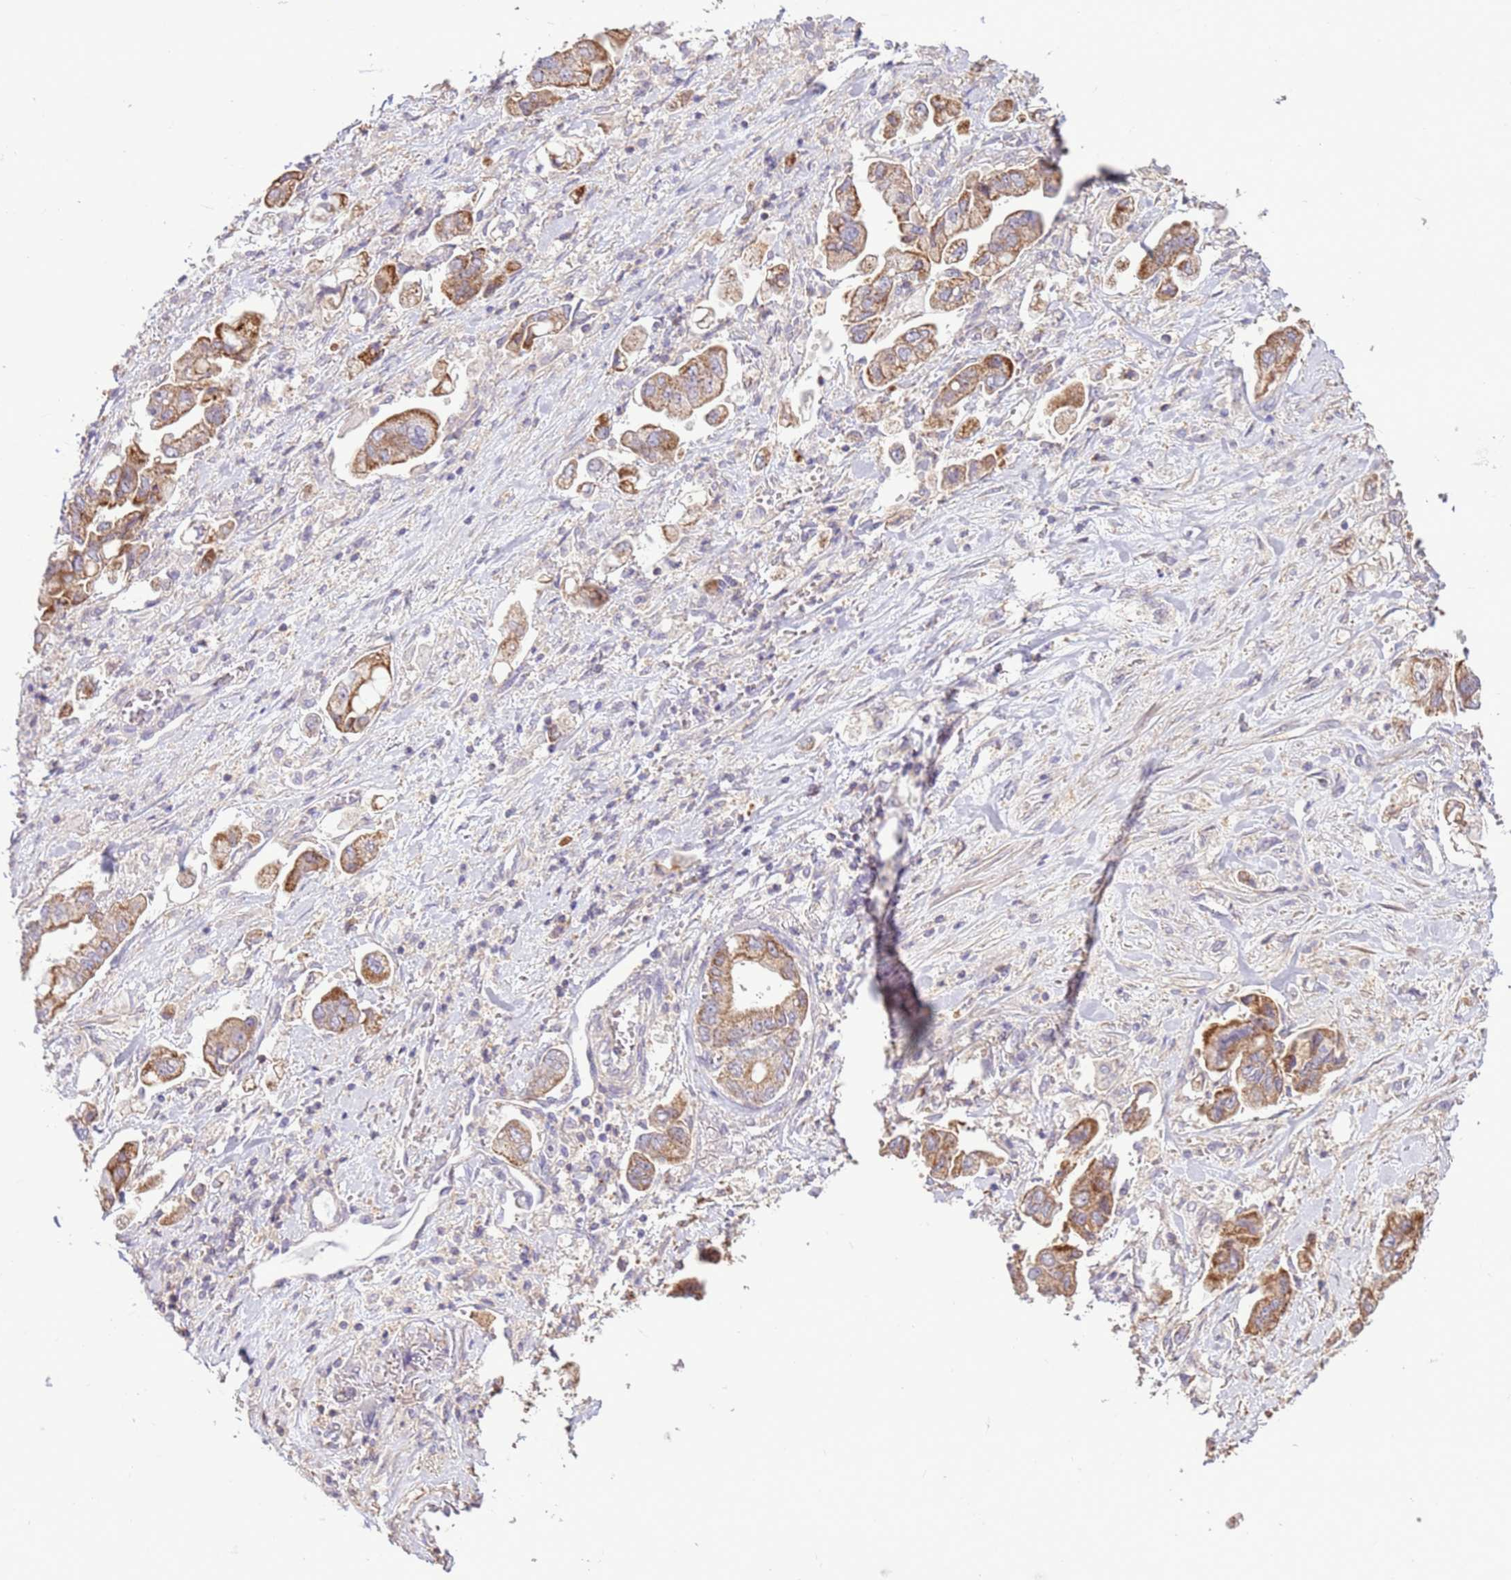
{"staining": {"intensity": "moderate", "quantity": ">75%", "location": "cytoplasmic/membranous"}, "tissue": "stomach cancer", "cell_type": "Tumor cells", "image_type": "cancer", "snomed": [{"axis": "morphology", "description": "Adenocarcinoma, NOS"}, {"axis": "topography", "description": "Stomach"}], "caption": "An IHC histopathology image of tumor tissue is shown. Protein staining in brown labels moderate cytoplasmic/membranous positivity in stomach cancer within tumor cells.", "gene": "EVA1B", "patient": {"sex": "male", "age": 62}}